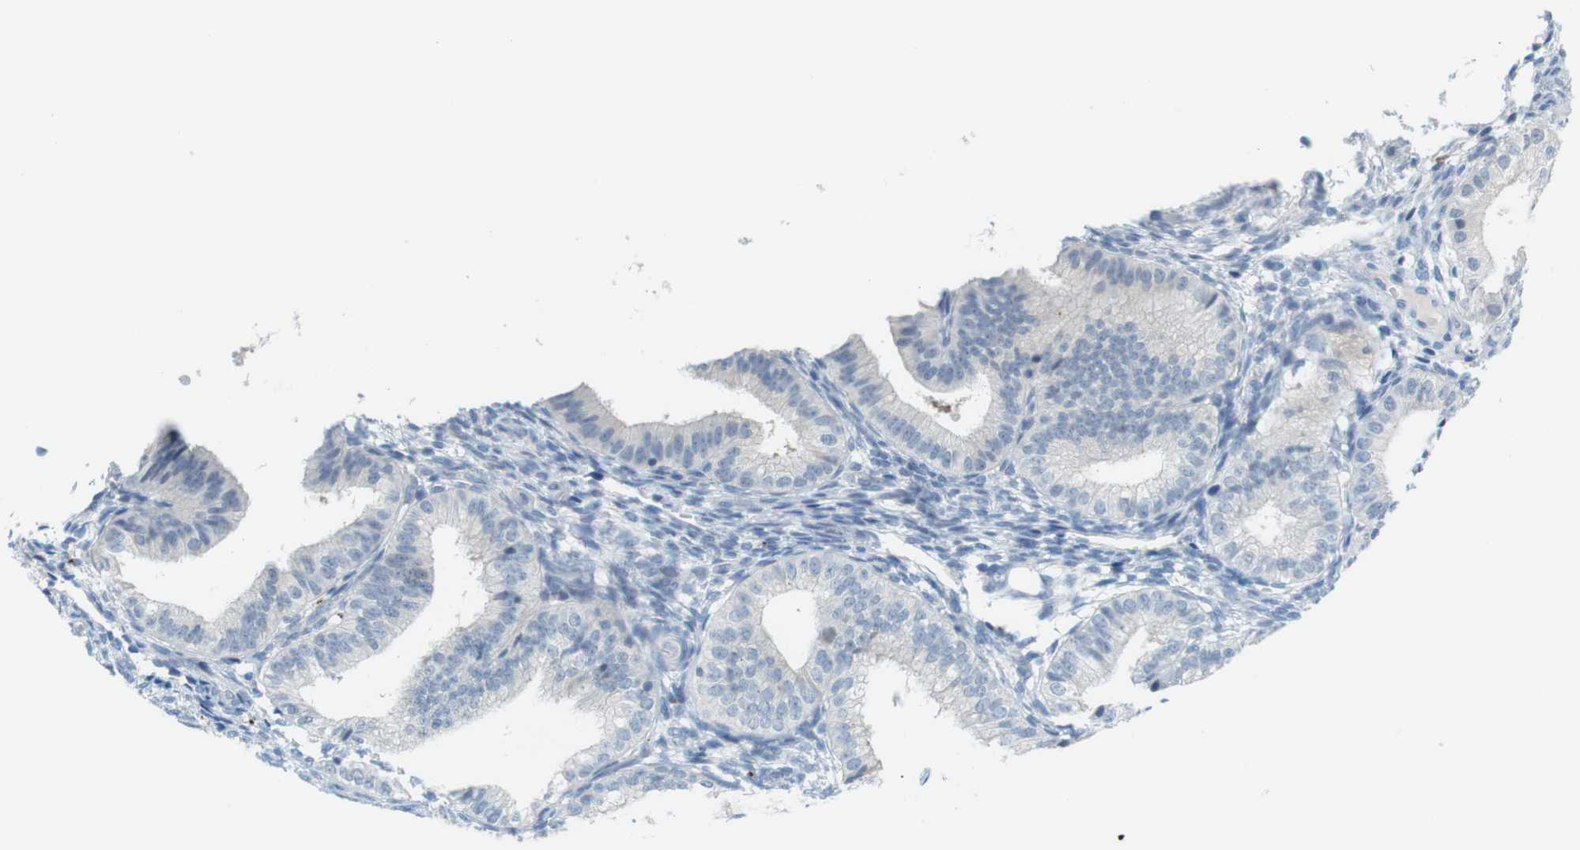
{"staining": {"intensity": "negative", "quantity": "none", "location": "none"}, "tissue": "endometrium", "cell_type": "Cells in endometrial stroma", "image_type": "normal", "snomed": [{"axis": "morphology", "description": "Normal tissue, NOS"}, {"axis": "topography", "description": "Endometrium"}], "caption": "The IHC photomicrograph has no significant staining in cells in endometrial stroma of endometrium.", "gene": "YIPF1", "patient": {"sex": "female", "age": 39}}